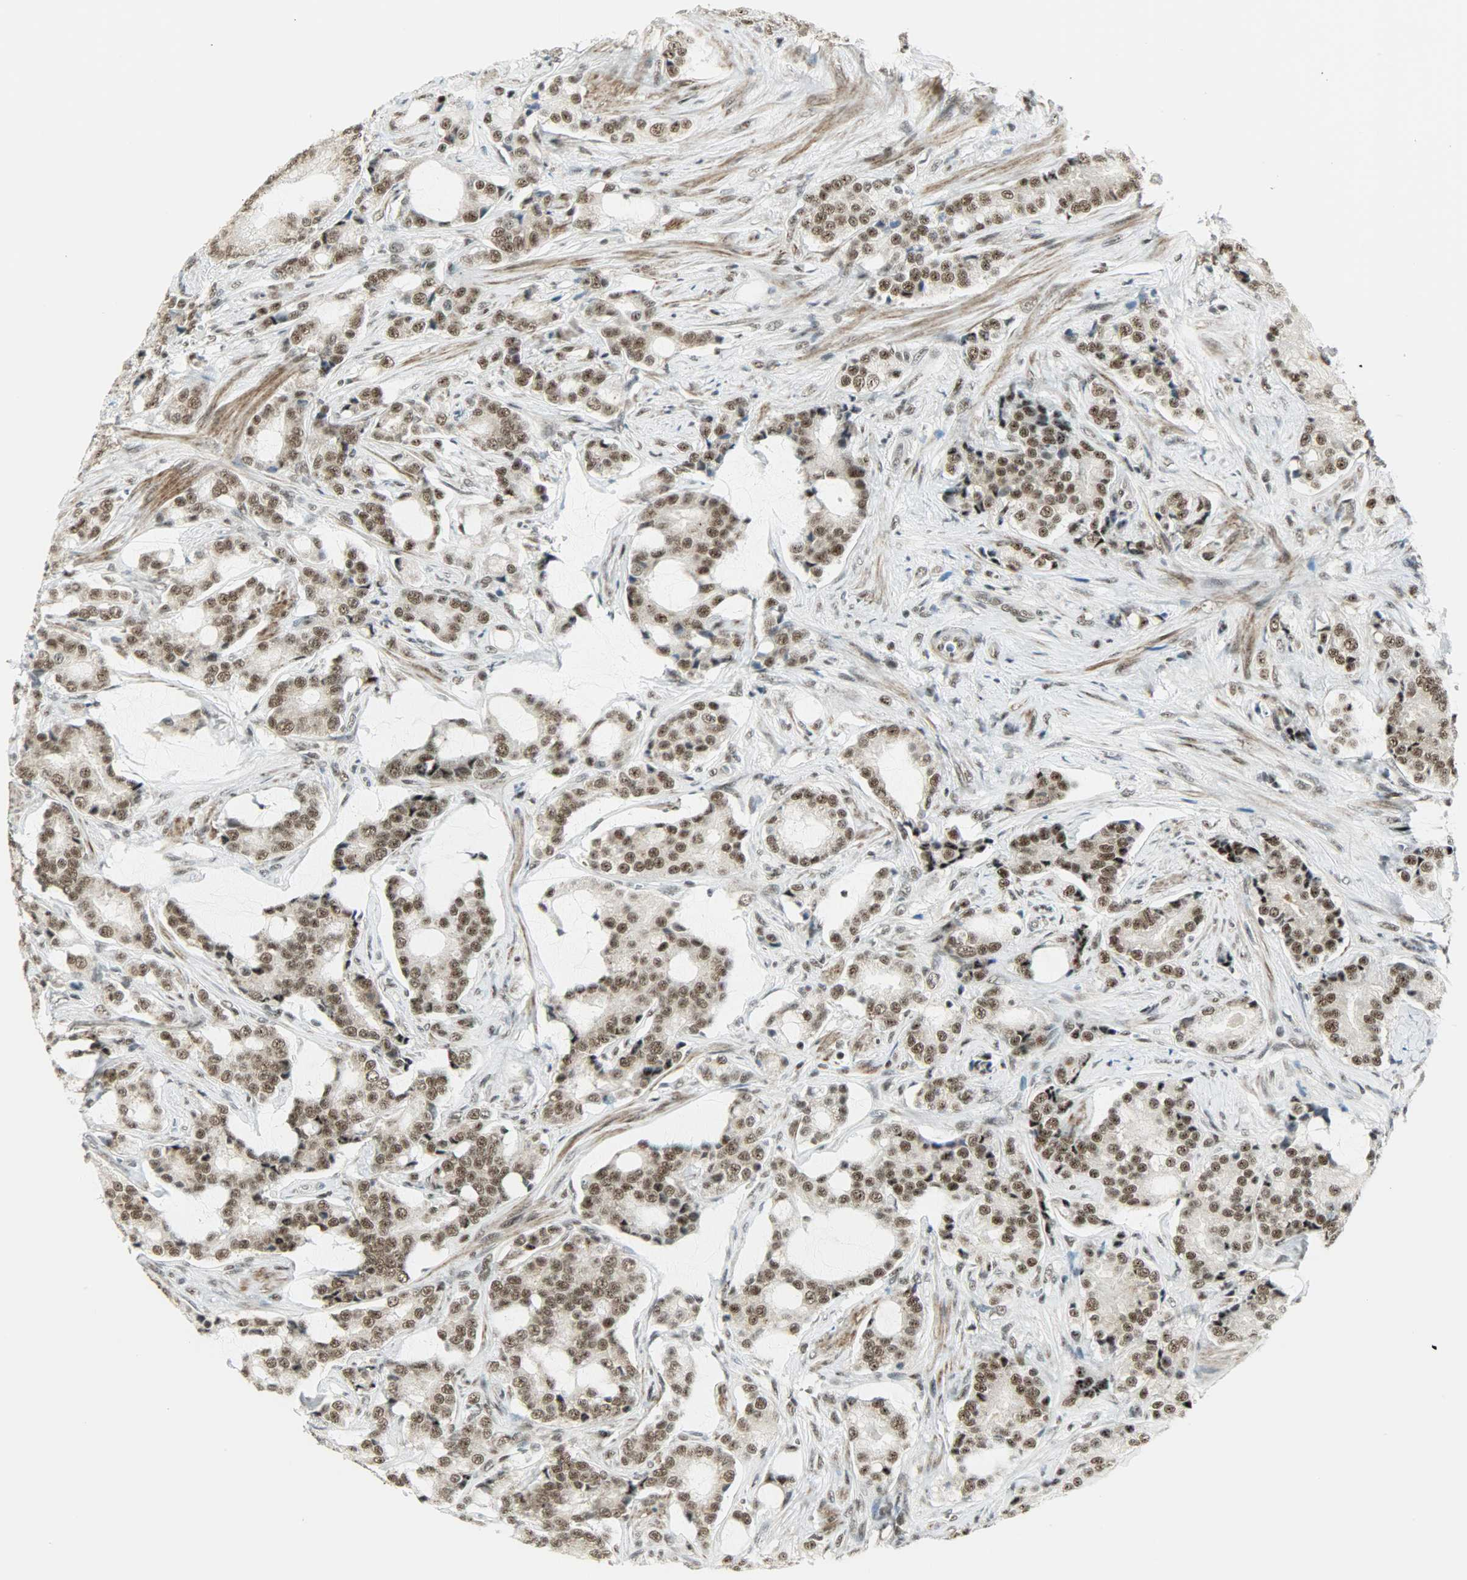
{"staining": {"intensity": "strong", "quantity": ">75%", "location": "nuclear"}, "tissue": "prostate cancer", "cell_type": "Tumor cells", "image_type": "cancer", "snomed": [{"axis": "morphology", "description": "Adenocarcinoma, Low grade"}, {"axis": "topography", "description": "Prostate"}], "caption": "Protein staining of prostate low-grade adenocarcinoma tissue exhibits strong nuclear expression in about >75% of tumor cells.", "gene": "SUGP1", "patient": {"sex": "male", "age": 58}}